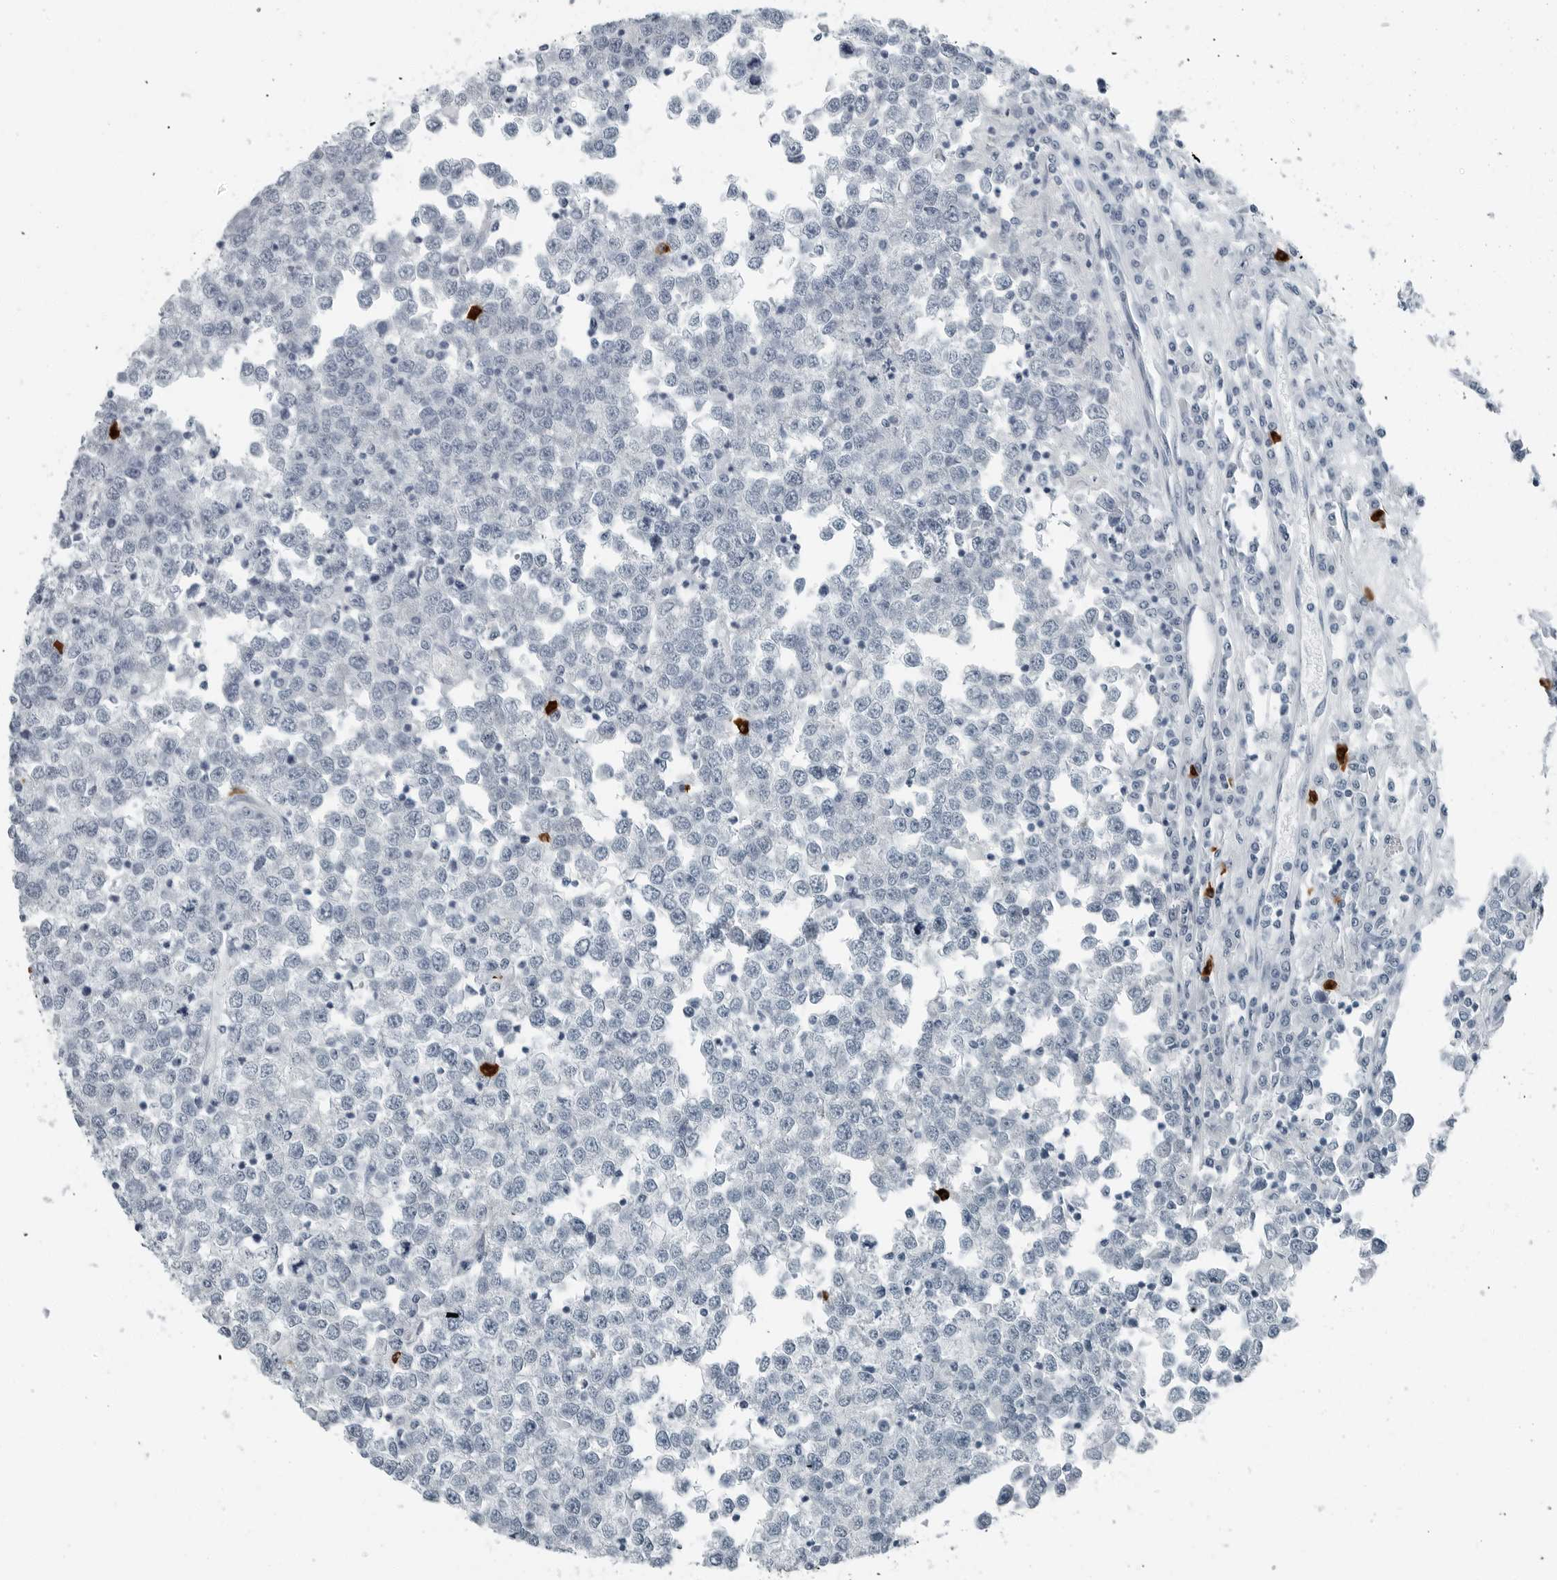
{"staining": {"intensity": "negative", "quantity": "none", "location": "none"}, "tissue": "testis cancer", "cell_type": "Tumor cells", "image_type": "cancer", "snomed": [{"axis": "morphology", "description": "Seminoma, NOS"}, {"axis": "topography", "description": "Testis"}], "caption": "There is no significant positivity in tumor cells of testis cancer (seminoma).", "gene": "ZPBP2", "patient": {"sex": "male", "age": 65}}